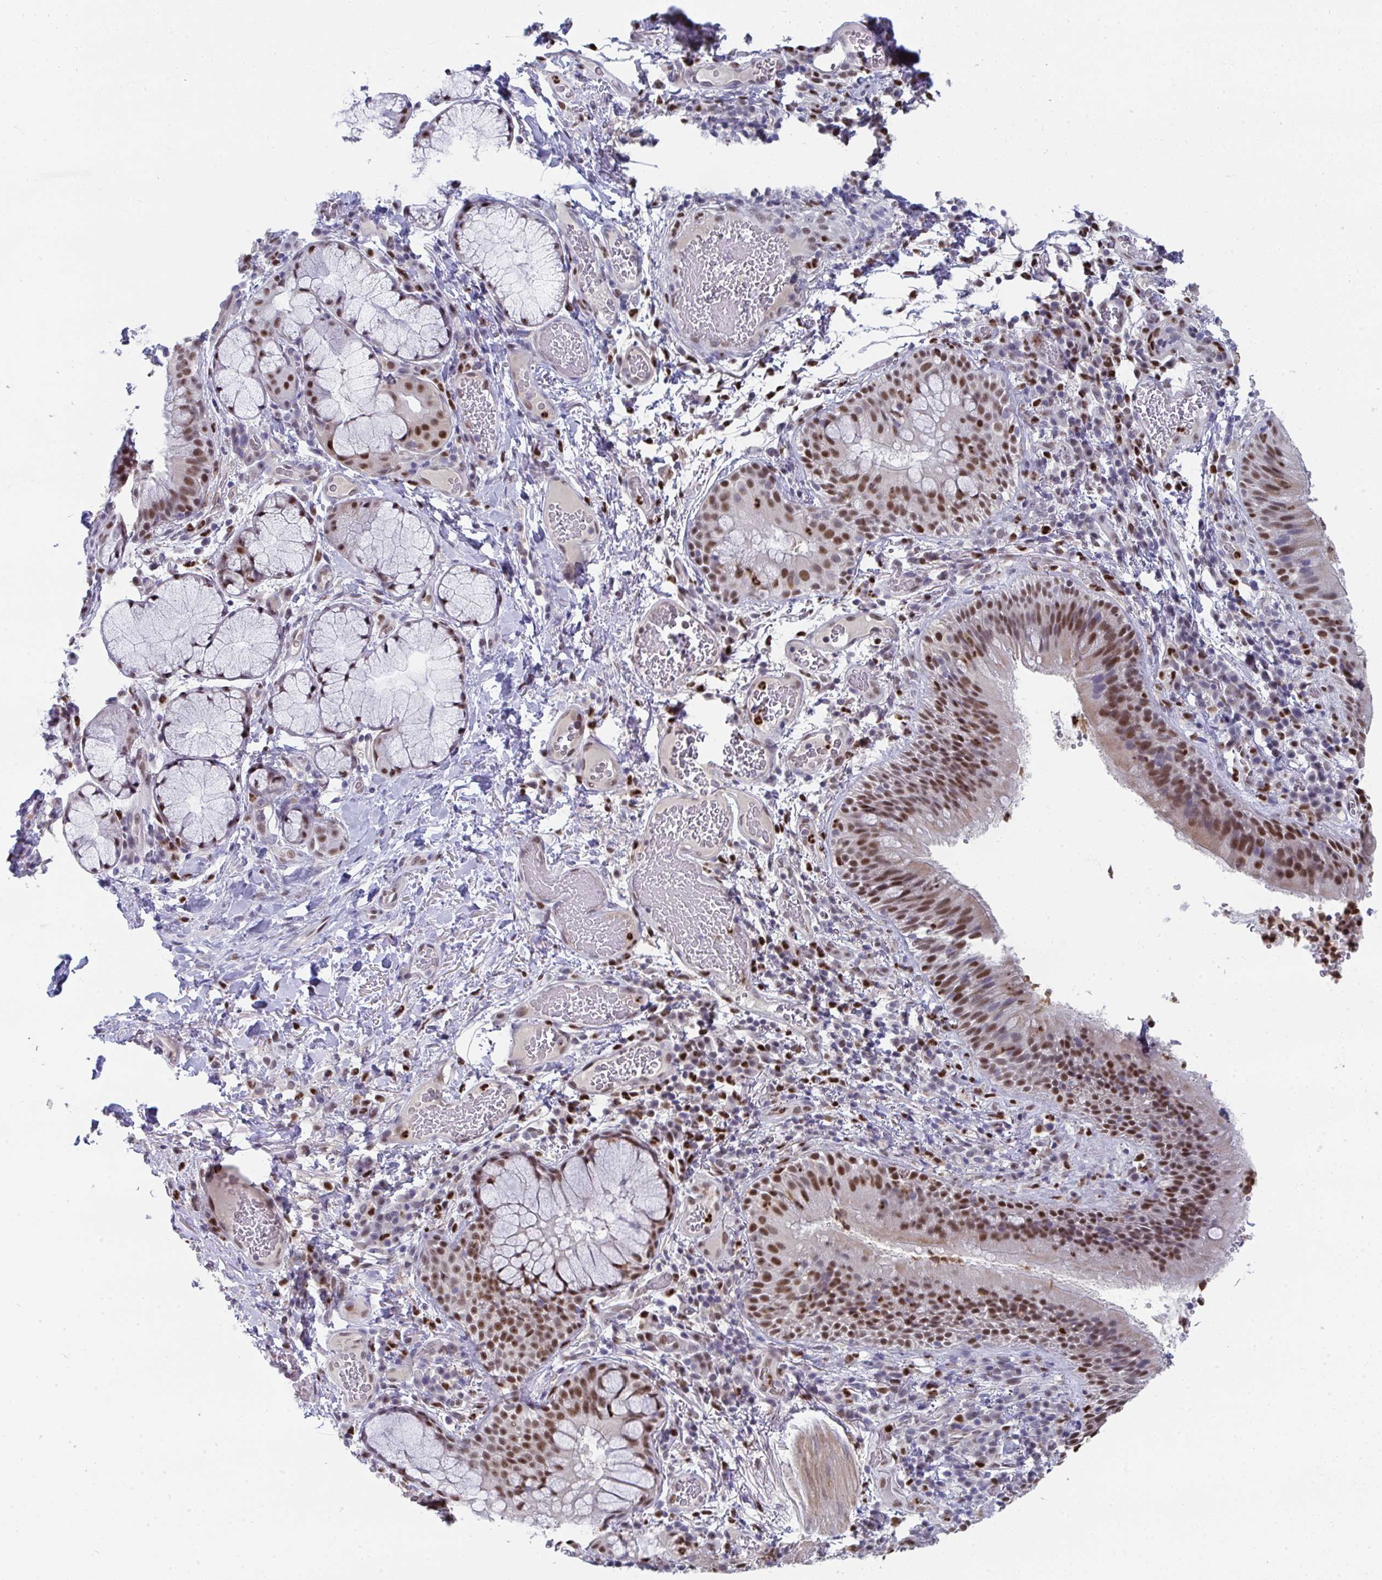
{"staining": {"intensity": "strong", "quantity": ">75%", "location": "nuclear"}, "tissue": "bronchus", "cell_type": "Respiratory epithelial cells", "image_type": "normal", "snomed": [{"axis": "morphology", "description": "Normal tissue, NOS"}, {"axis": "topography", "description": "Lymph node"}, {"axis": "topography", "description": "Bronchus"}], "caption": "Protein expression analysis of unremarkable human bronchus reveals strong nuclear staining in approximately >75% of respiratory epithelial cells.", "gene": "JDP2", "patient": {"sex": "male", "age": 56}}